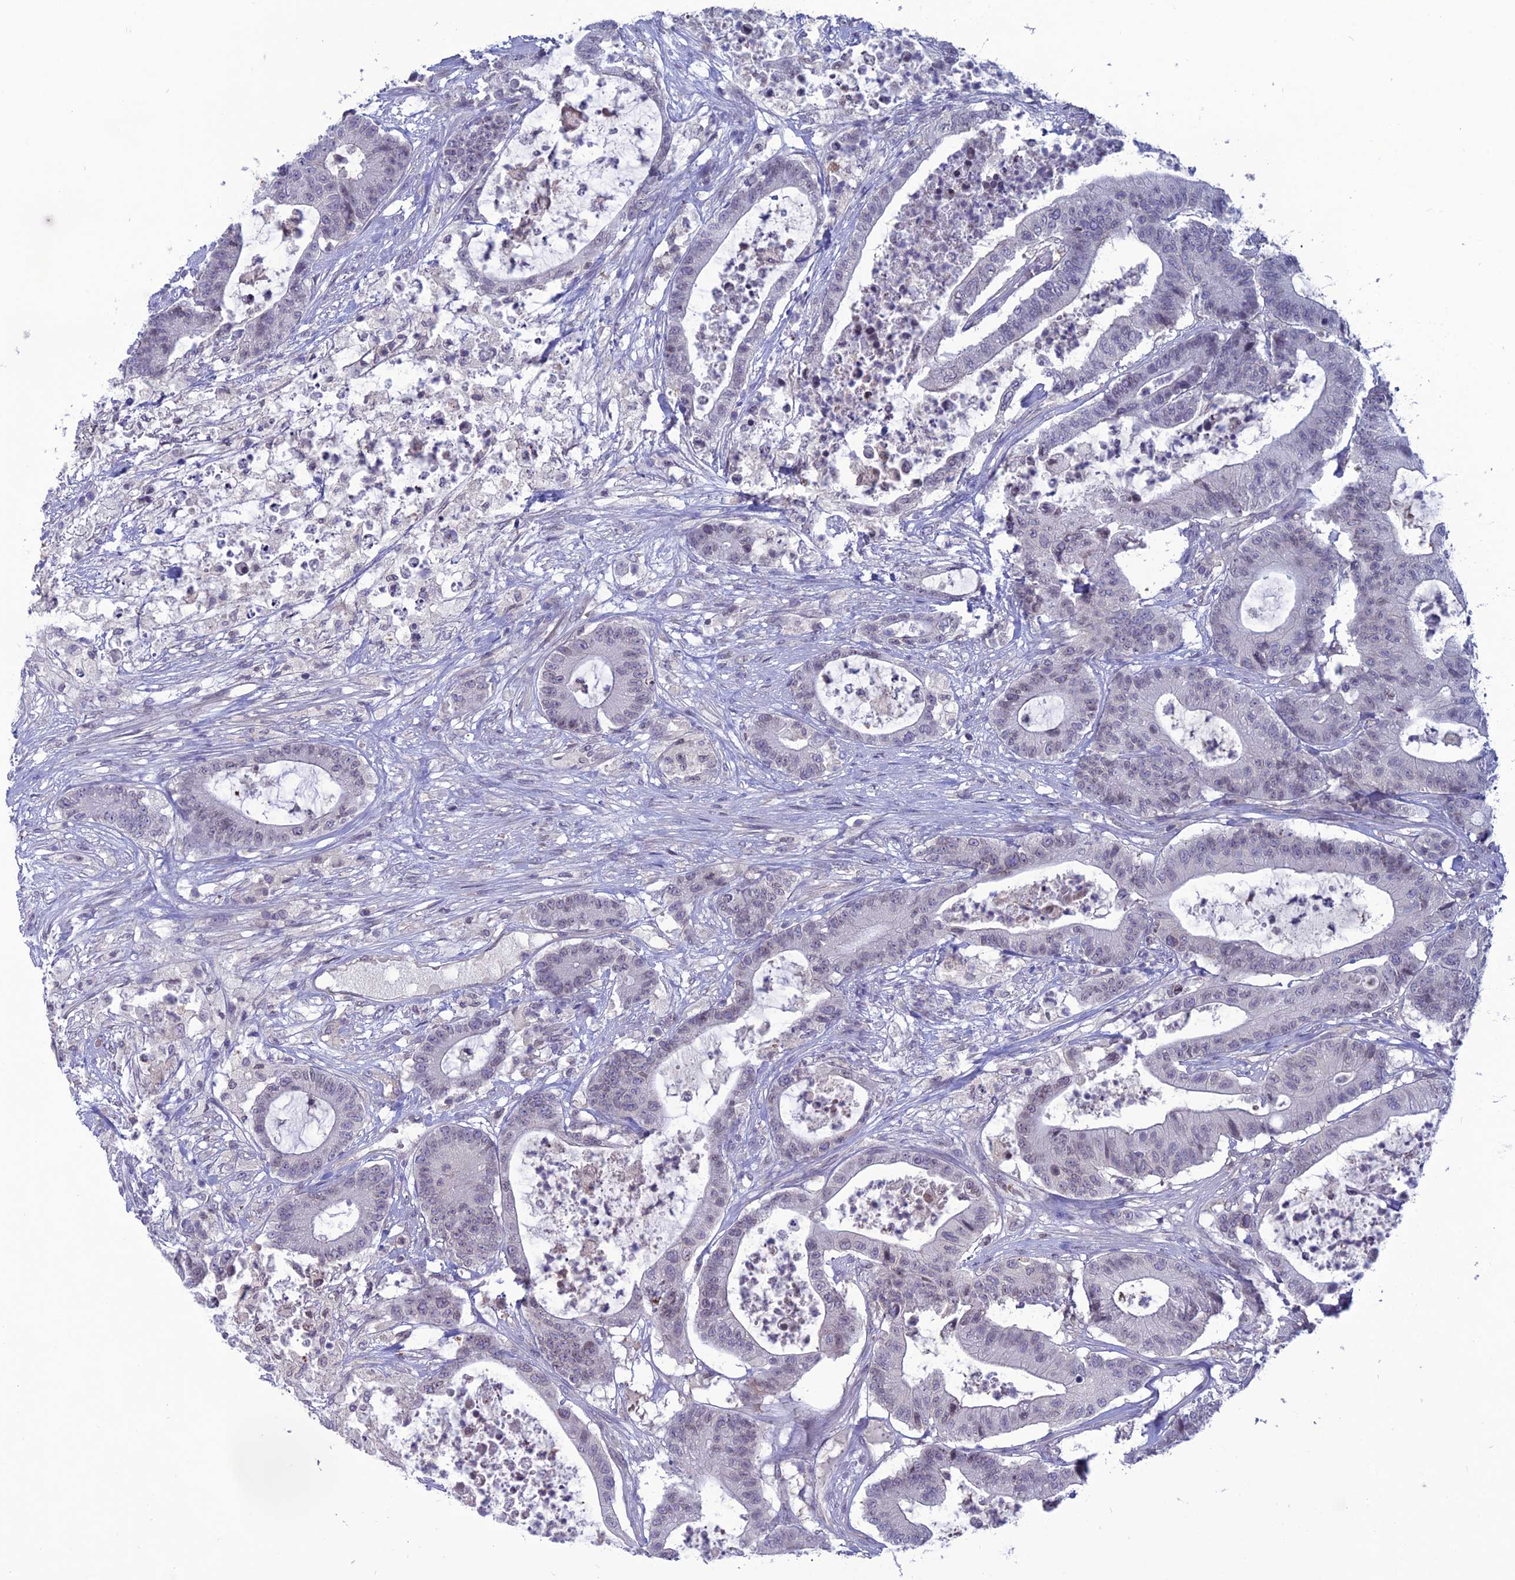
{"staining": {"intensity": "weak", "quantity": "<25%", "location": "nuclear"}, "tissue": "colorectal cancer", "cell_type": "Tumor cells", "image_type": "cancer", "snomed": [{"axis": "morphology", "description": "Adenocarcinoma, NOS"}, {"axis": "topography", "description": "Colon"}], "caption": "Photomicrograph shows no protein expression in tumor cells of colorectal cancer (adenocarcinoma) tissue.", "gene": "WDR46", "patient": {"sex": "female", "age": 84}}